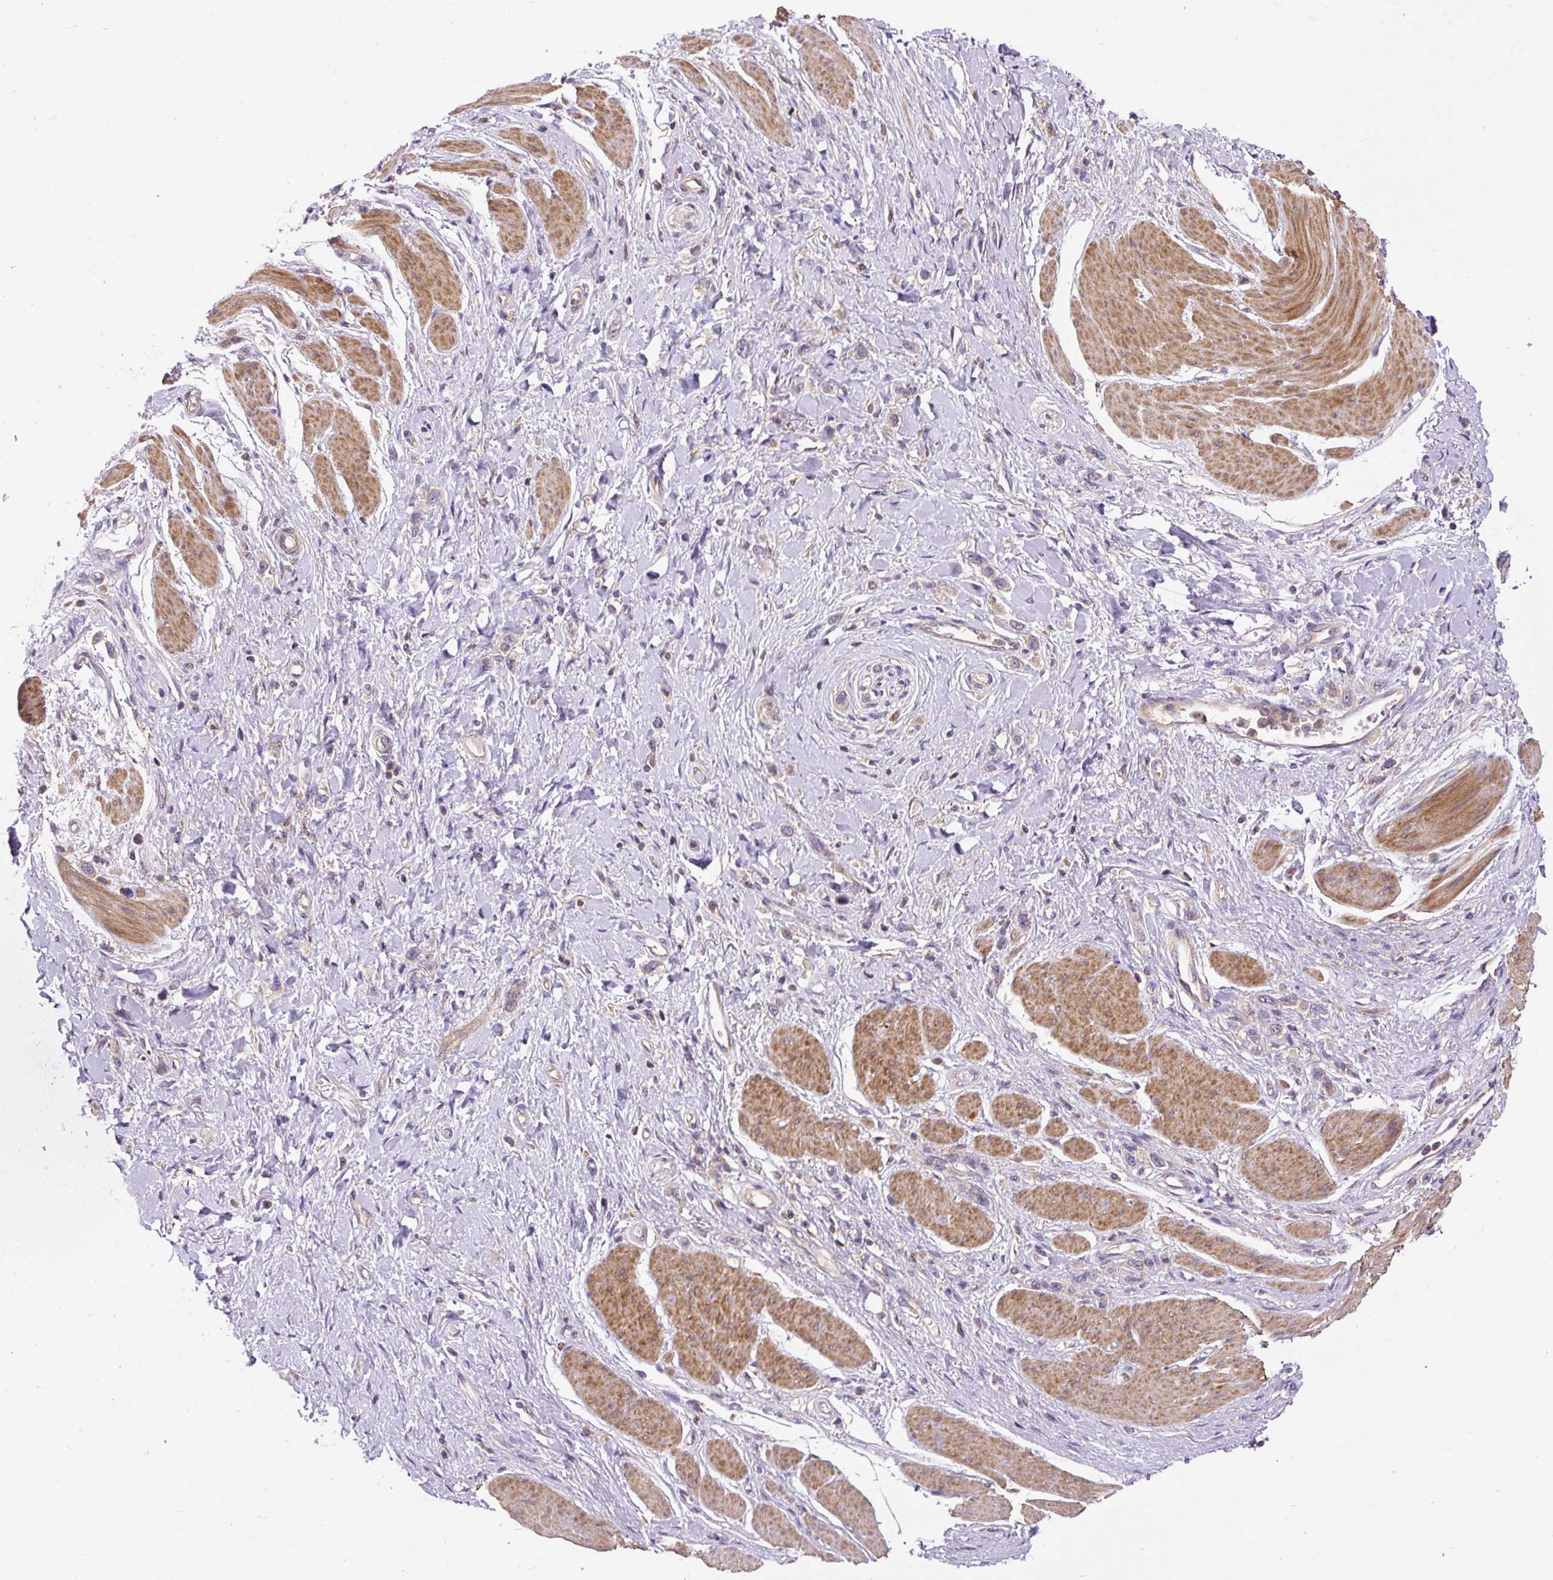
{"staining": {"intensity": "negative", "quantity": "none", "location": "none"}, "tissue": "stomach cancer", "cell_type": "Tumor cells", "image_type": "cancer", "snomed": [{"axis": "morphology", "description": "Adenocarcinoma, NOS"}, {"axis": "topography", "description": "Stomach"}], "caption": "High power microscopy photomicrograph of an IHC image of stomach cancer, revealing no significant positivity in tumor cells.", "gene": "CCDC28A", "patient": {"sex": "female", "age": 65}}